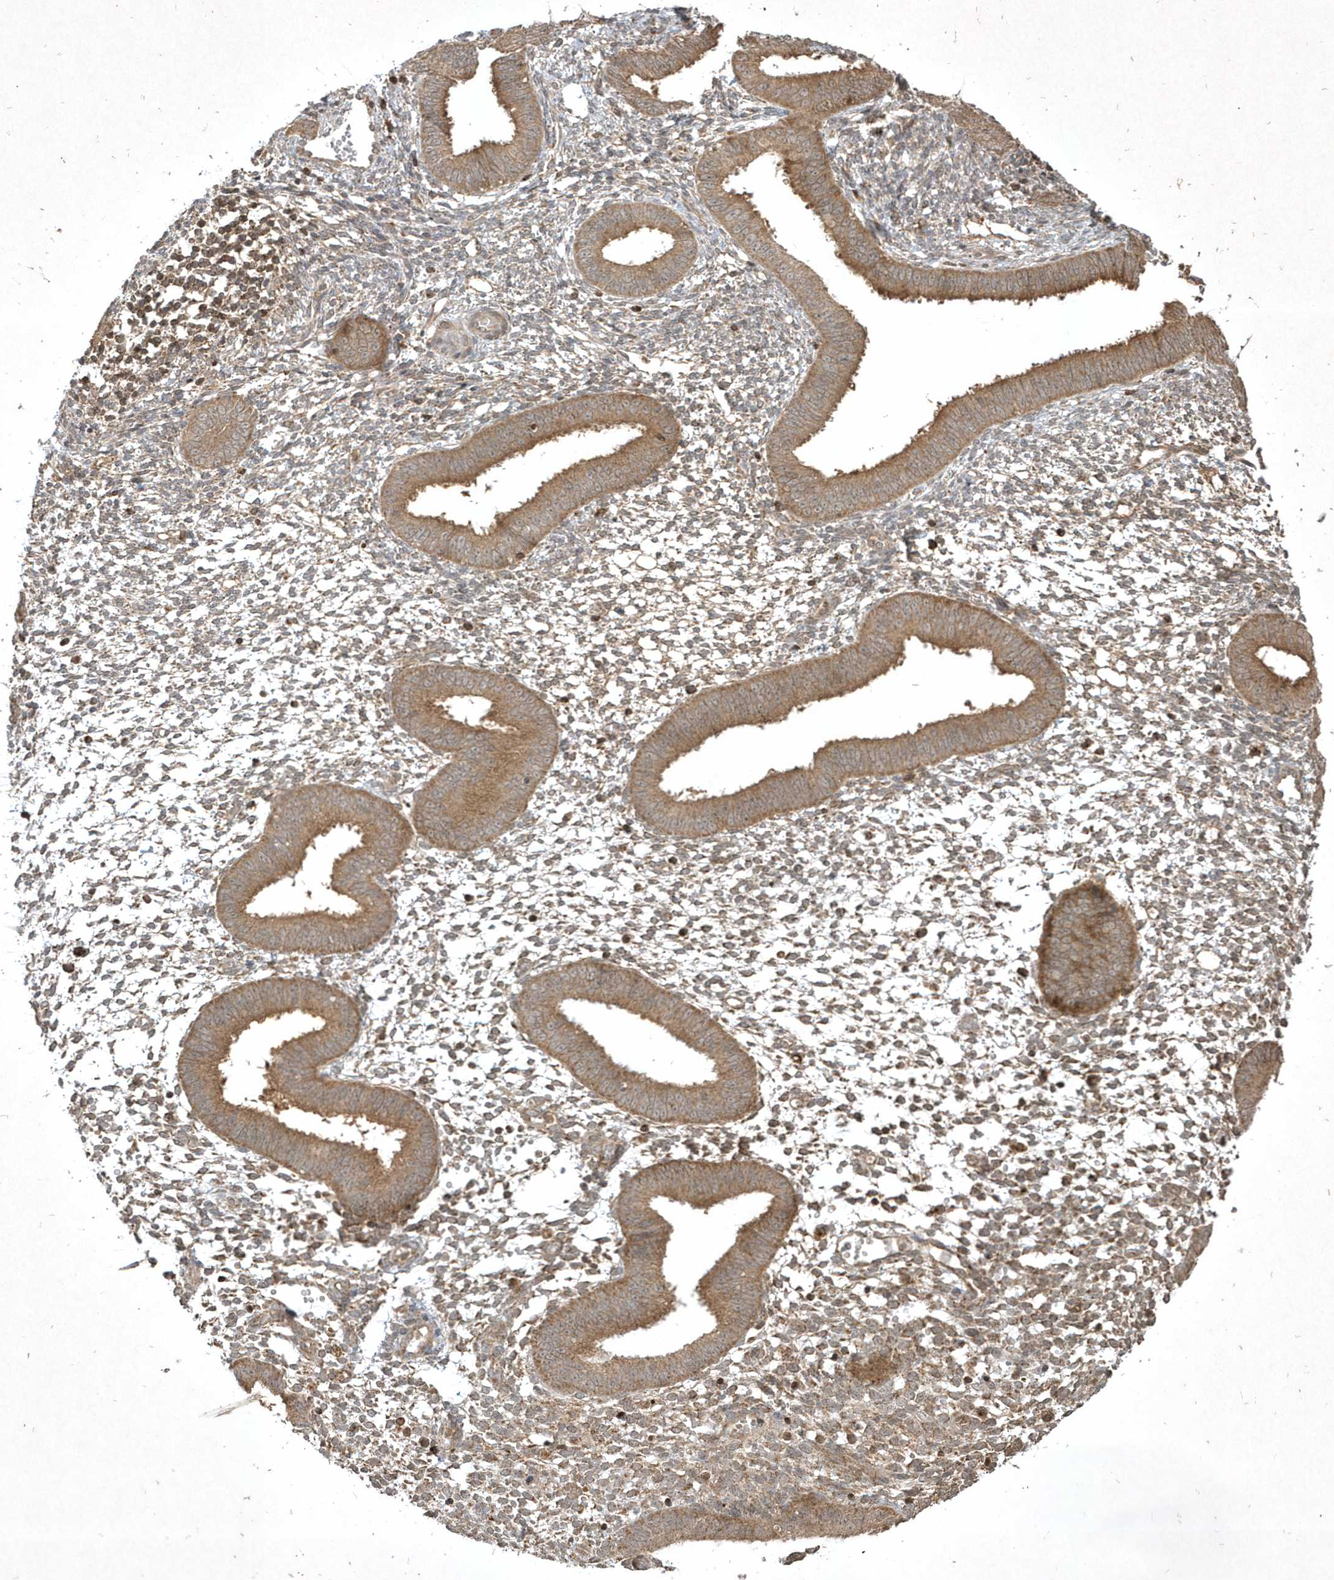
{"staining": {"intensity": "moderate", "quantity": "<25%", "location": "cytoplasmic/membranous"}, "tissue": "endometrium", "cell_type": "Cells in endometrial stroma", "image_type": "normal", "snomed": [{"axis": "morphology", "description": "Normal tissue, NOS"}, {"axis": "topography", "description": "Uterus"}, {"axis": "topography", "description": "Endometrium"}], "caption": "Protein expression analysis of normal endometrium demonstrates moderate cytoplasmic/membranous staining in about <25% of cells in endometrial stroma. The protein is shown in brown color, while the nuclei are stained blue.", "gene": "PLTP", "patient": {"sex": "female", "age": 48}}